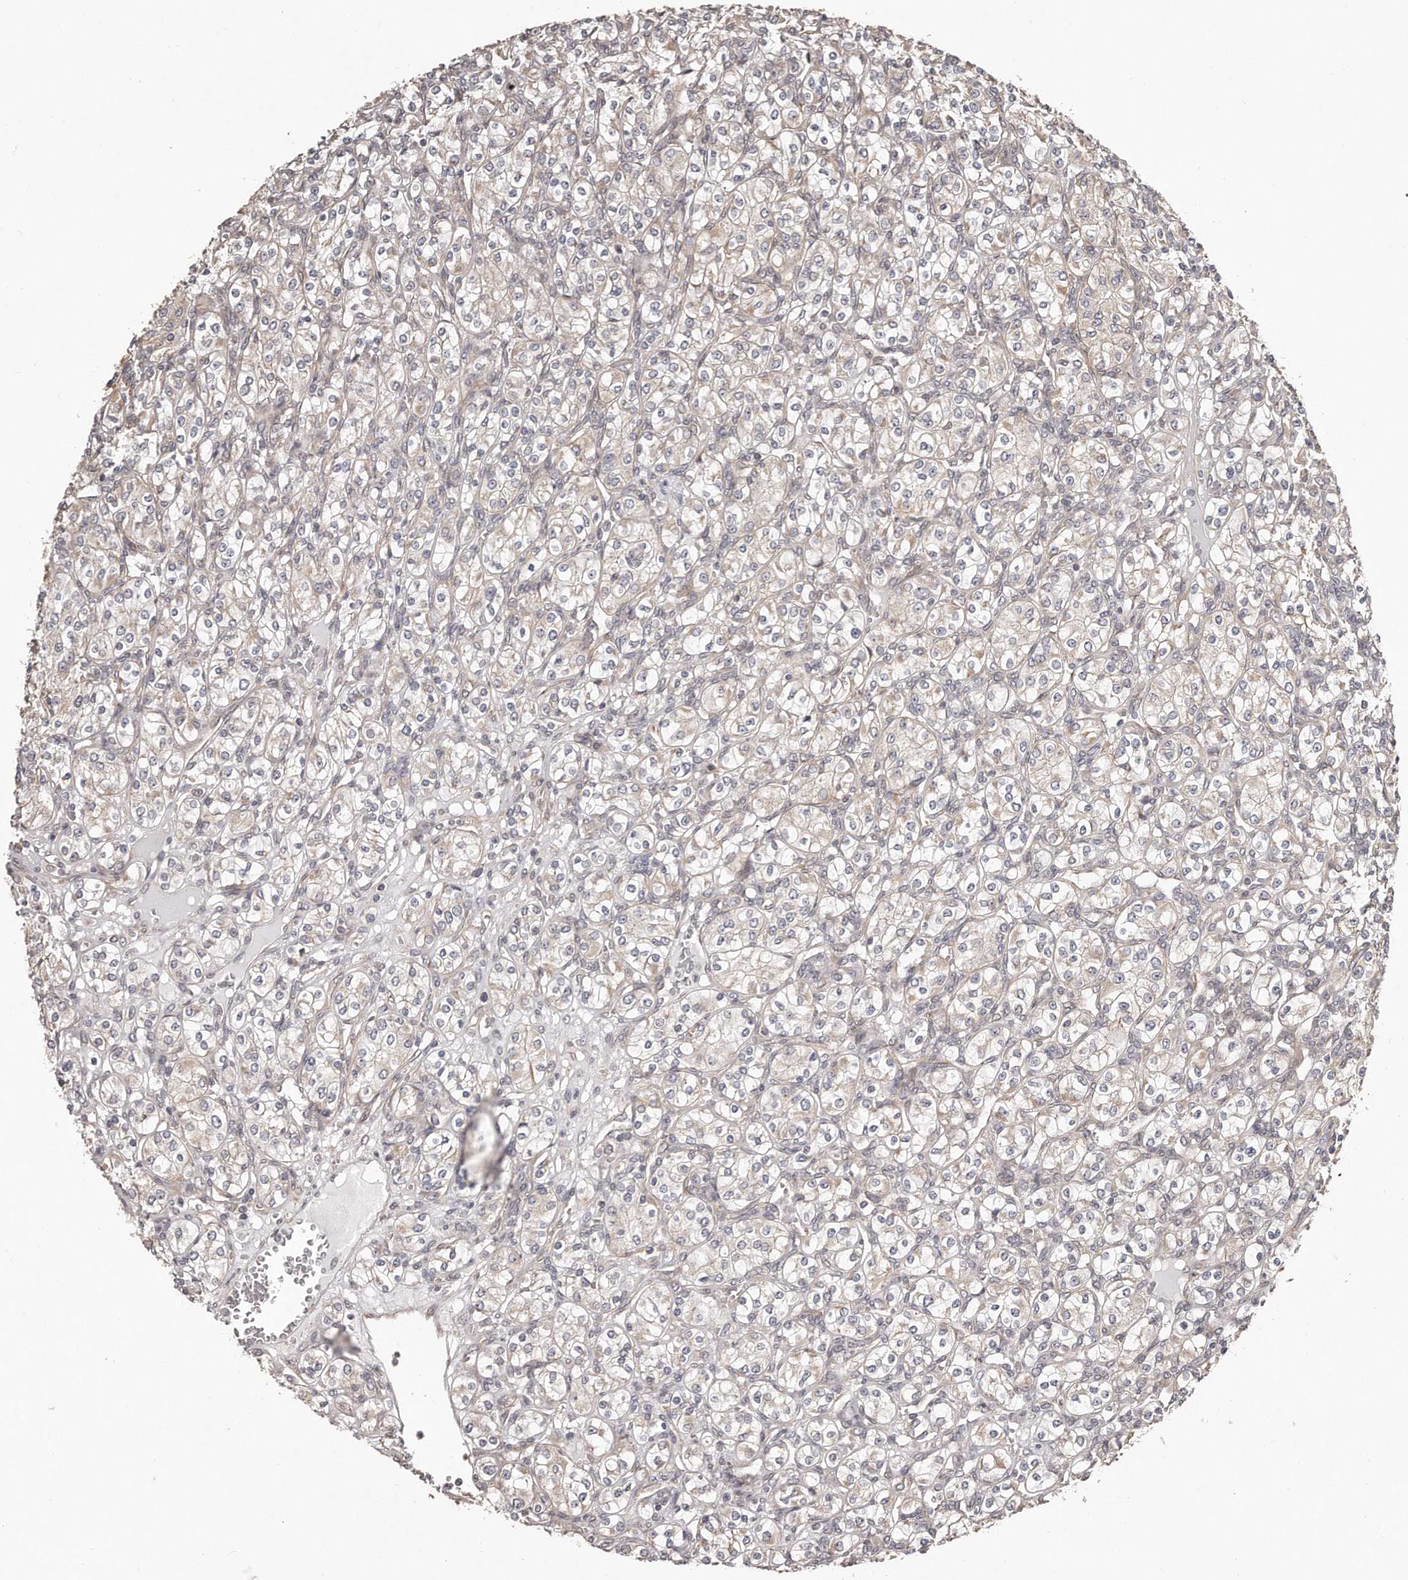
{"staining": {"intensity": "negative", "quantity": "none", "location": "none"}, "tissue": "renal cancer", "cell_type": "Tumor cells", "image_type": "cancer", "snomed": [{"axis": "morphology", "description": "Adenocarcinoma, NOS"}, {"axis": "topography", "description": "Kidney"}], "caption": "Immunohistochemistry (IHC) photomicrograph of neoplastic tissue: adenocarcinoma (renal) stained with DAB (3,3'-diaminobenzidine) reveals no significant protein staining in tumor cells.", "gene": "TRAPPC14", "patient": {"sex": "male", "age": 77}}